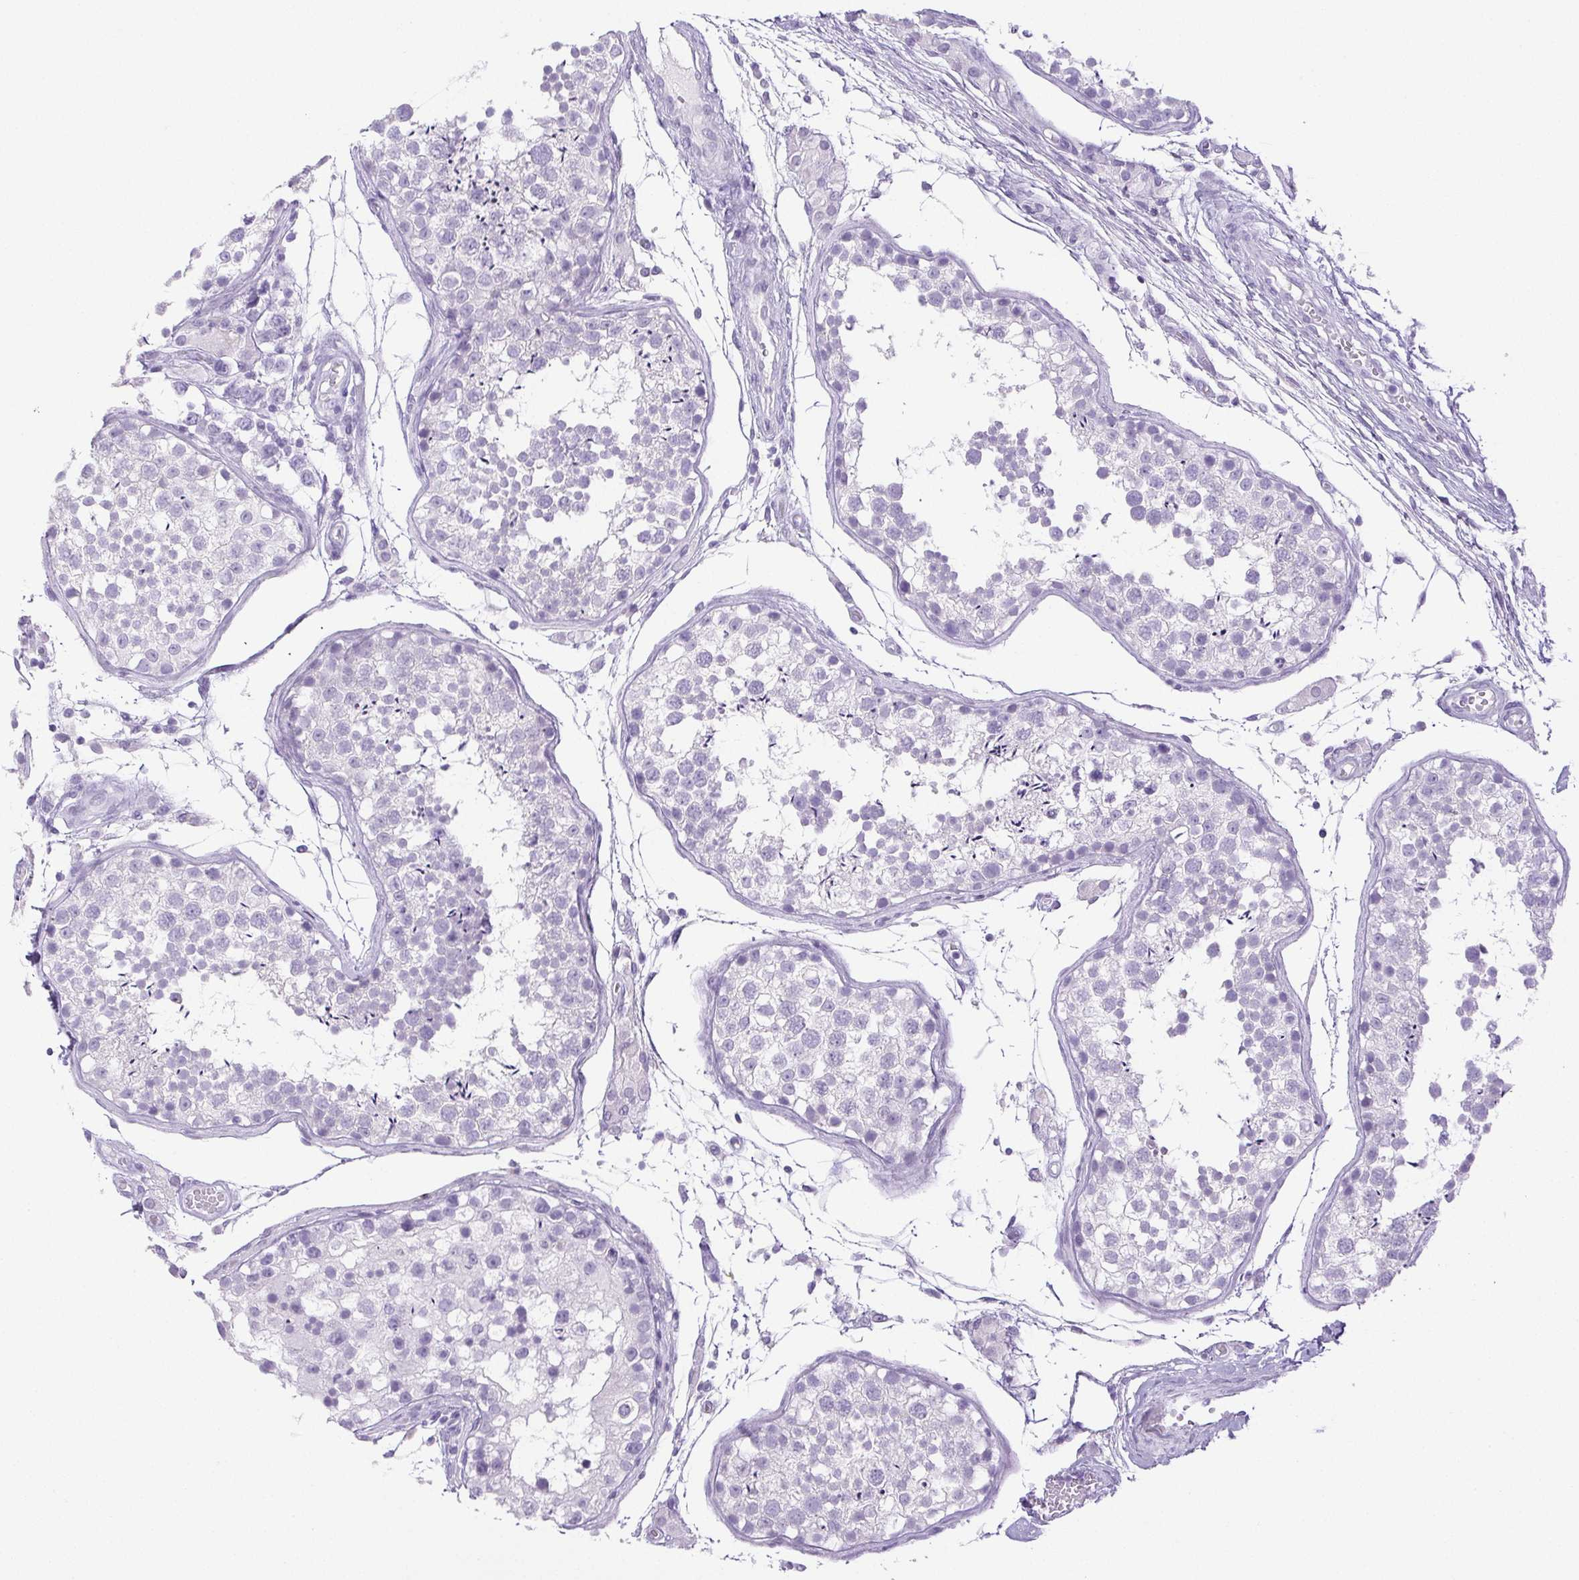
{"staining": {"intensity": "negative", "quantity": "none", "location": "none"}, "tissue": "testis", "cell_type": "Cells in seminiferous ducts", "image_type": "normal", "snomed": [{"axis": "morphology", "description": "Normal tissue, NOS"}, {"axis": "morphology", "description": "Seminoma, NOS"}, {"axis": "topography", "description": "Testis"}], "caption": "Cells in seminiferous ducts are negative for protein expression in benign human testis. (DAB immunohistochemistry, high magnification).", "gene": "HLA", "patient": {"sex": "male", "age": 29}}